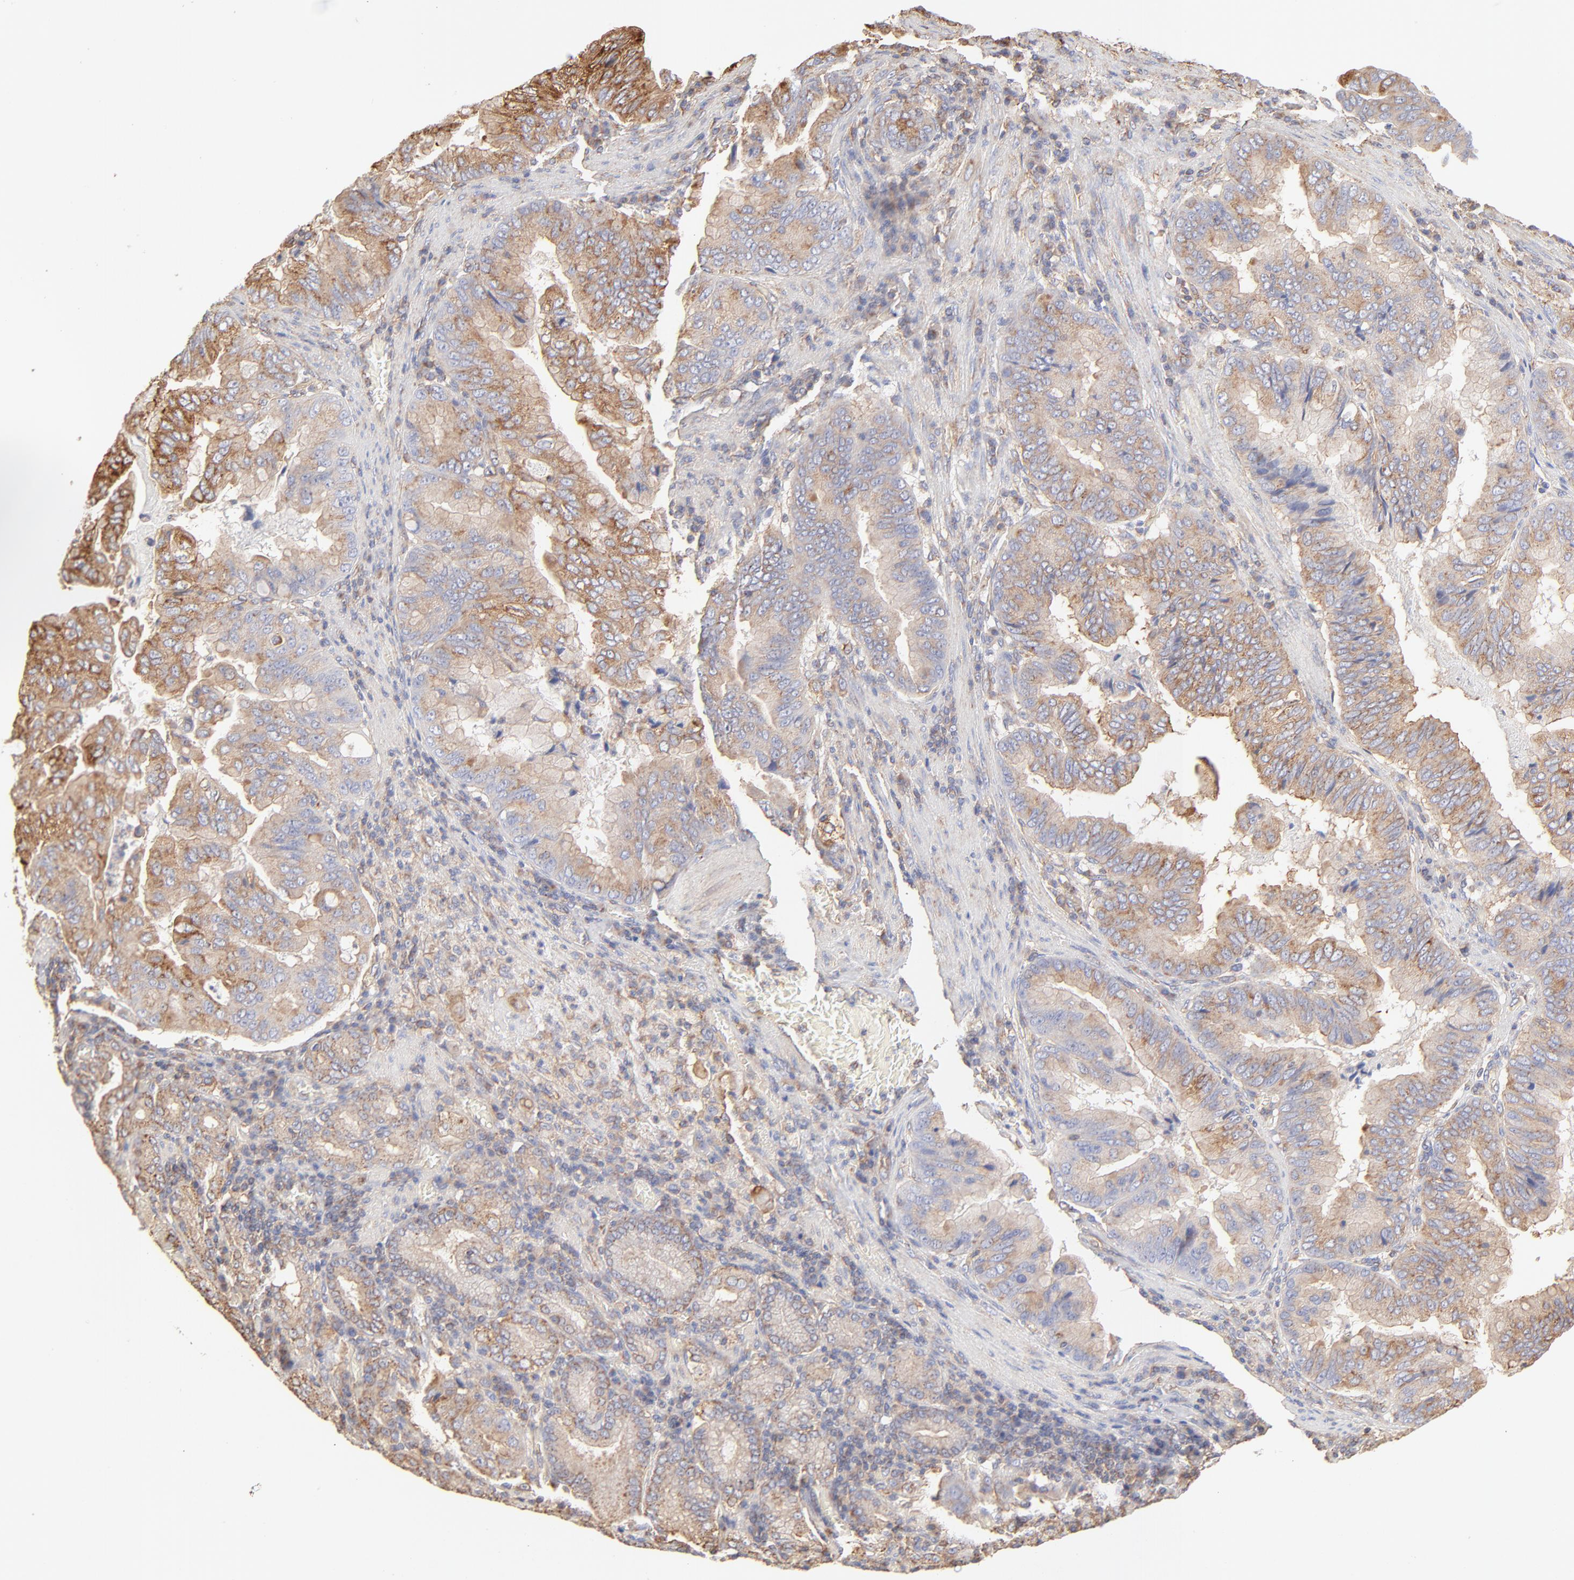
{"staining": {"intensity": "moderate", "quantity": ">75%", "location": "cytoplasmic/membranous"}, "tissue": "stomach cancer", "cell_type": "Tumor cells", "image_type": "cancer", "snomed": [{"axis": "morphology", "description": "Adenocarcinoma, NOS"}, {"axis": "topography", "description": "Stomach, upper"}], "caption": "Stomach cancer tissue displays moderate cytoplasmic/membranous expression in approximately >75% of tumor cells, visualized by immunohistochemistry. (brown staining indicates protein expression, while blue staining denotes nuclei).", "gene": "CLTB", "patient": {"sex": "male", "age": 80}}